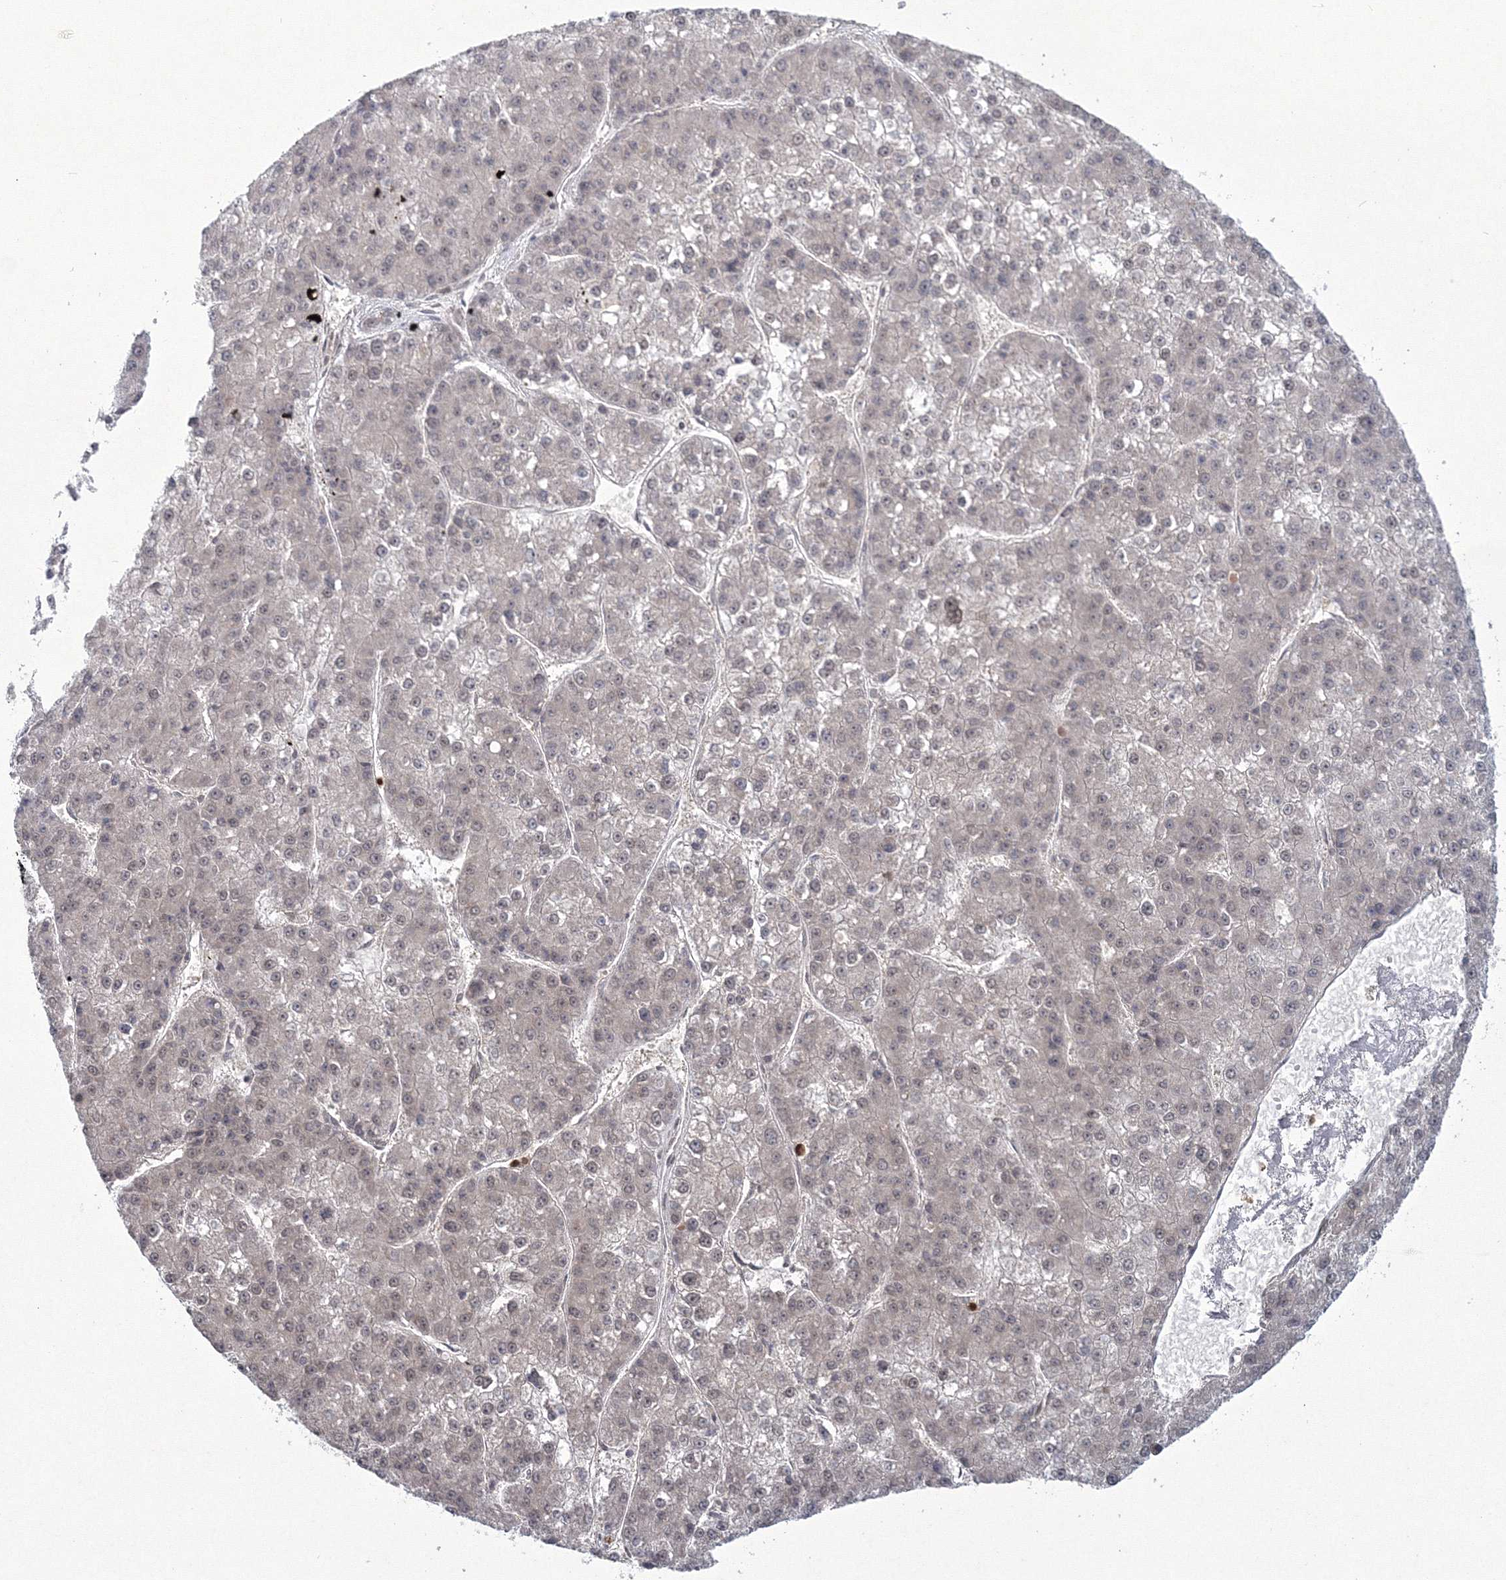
{"staining": {"intensity": "negative", "quantity": "none", "location": "none"}, "tissue": "liver cancer", "cell_type": "Tumor cells", "image_type": "cancer", "snomed": [{"axis": "morphology", "description": "Carcinoma, Hepatocellular, NOS"}, {"axis": "topography", "description": "Liver"}], "caption": "Liver cancer was stained to show a protein in brown. There is no significant positivity in tumor cells.", "gene": "C3orf33", "patient": {"sex": "female", "age": 73}}